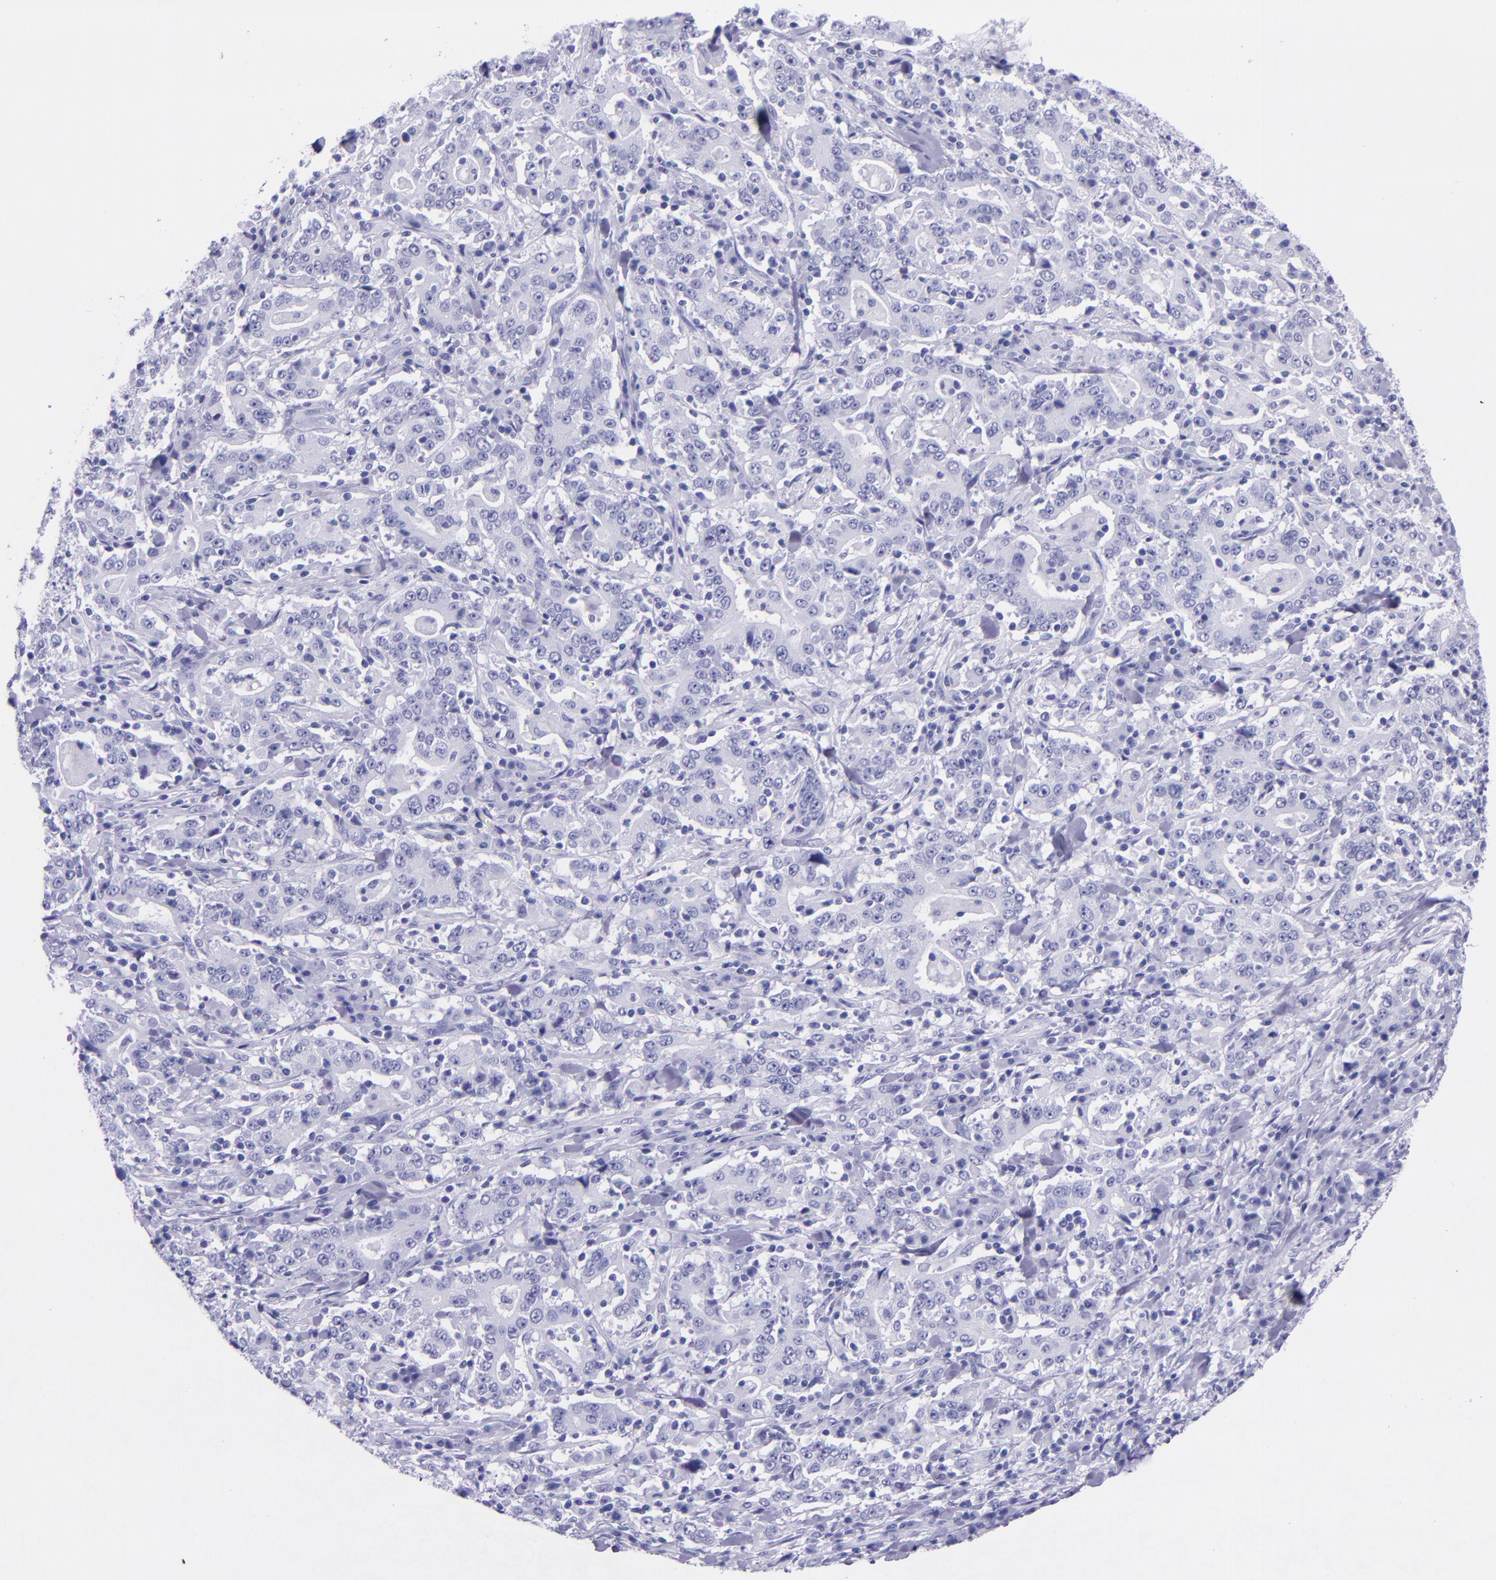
{"staining": {"intensity": "negative", "quantity": "none", "location": "none"}, "tissue": "stomach cancer", "cell_type": "Tumor cells", "image_type": "cancer", "snomed": [{"axis": "morphology", "description": "Normal tissue, NOS"}, {"axis": "morphology", "description": "Adenocarcinoma, NOS"}, {"axis": "topography", "description": "Stomach, upper"}, {"axis": "topography", "description": "Stomach"}], "caption": "Tumor cells are negative for protein expression in human adenocarcinoma (stomach). (DAB (3,3'-diaminobenzidine) immunohistochemistry (IHC) visualized using brightfield microscopy, high magnification).", "gene": "MBP", "patient": {"sex": "male", "age": 59}}